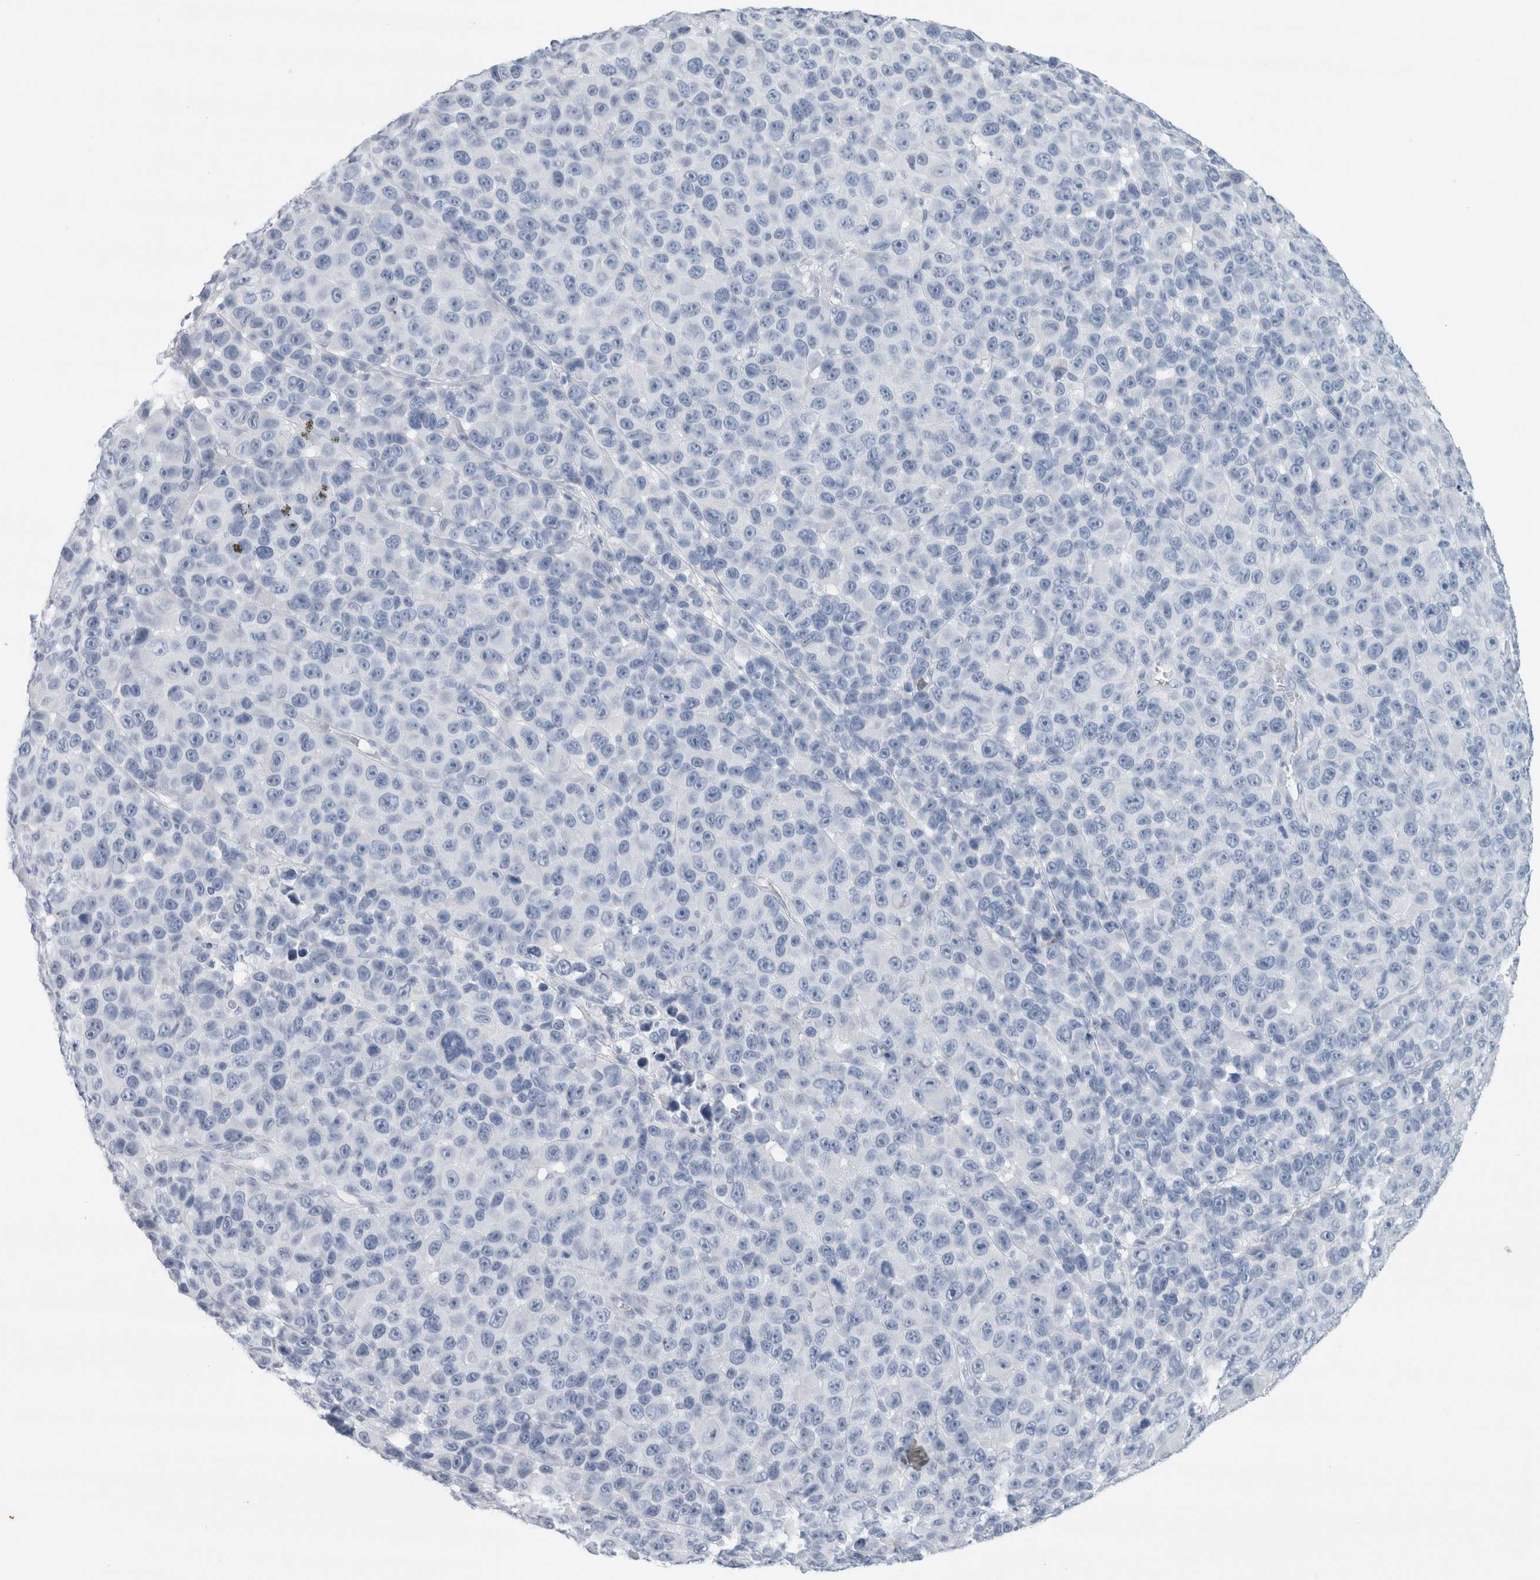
{"staining": {"intensity": "negative", "quantity": "none", "location": "none"}, "tissue": "melanoma", "cell_type": "Tumor cells", "image_type": "cancer", "snomed": [{"axis": "morphology", "description": "Malignant melanoma, NOS"}, {"axis": "topography", "description": "Skin"}], "caption": "High power microscopy micrograph of an immunohistochemistry photomicrograph of malignant melanoma, revealing no significant expression in tumor cells.", "gene": "RPH3AL", "patient": {"sex": "male", "age": 53}}